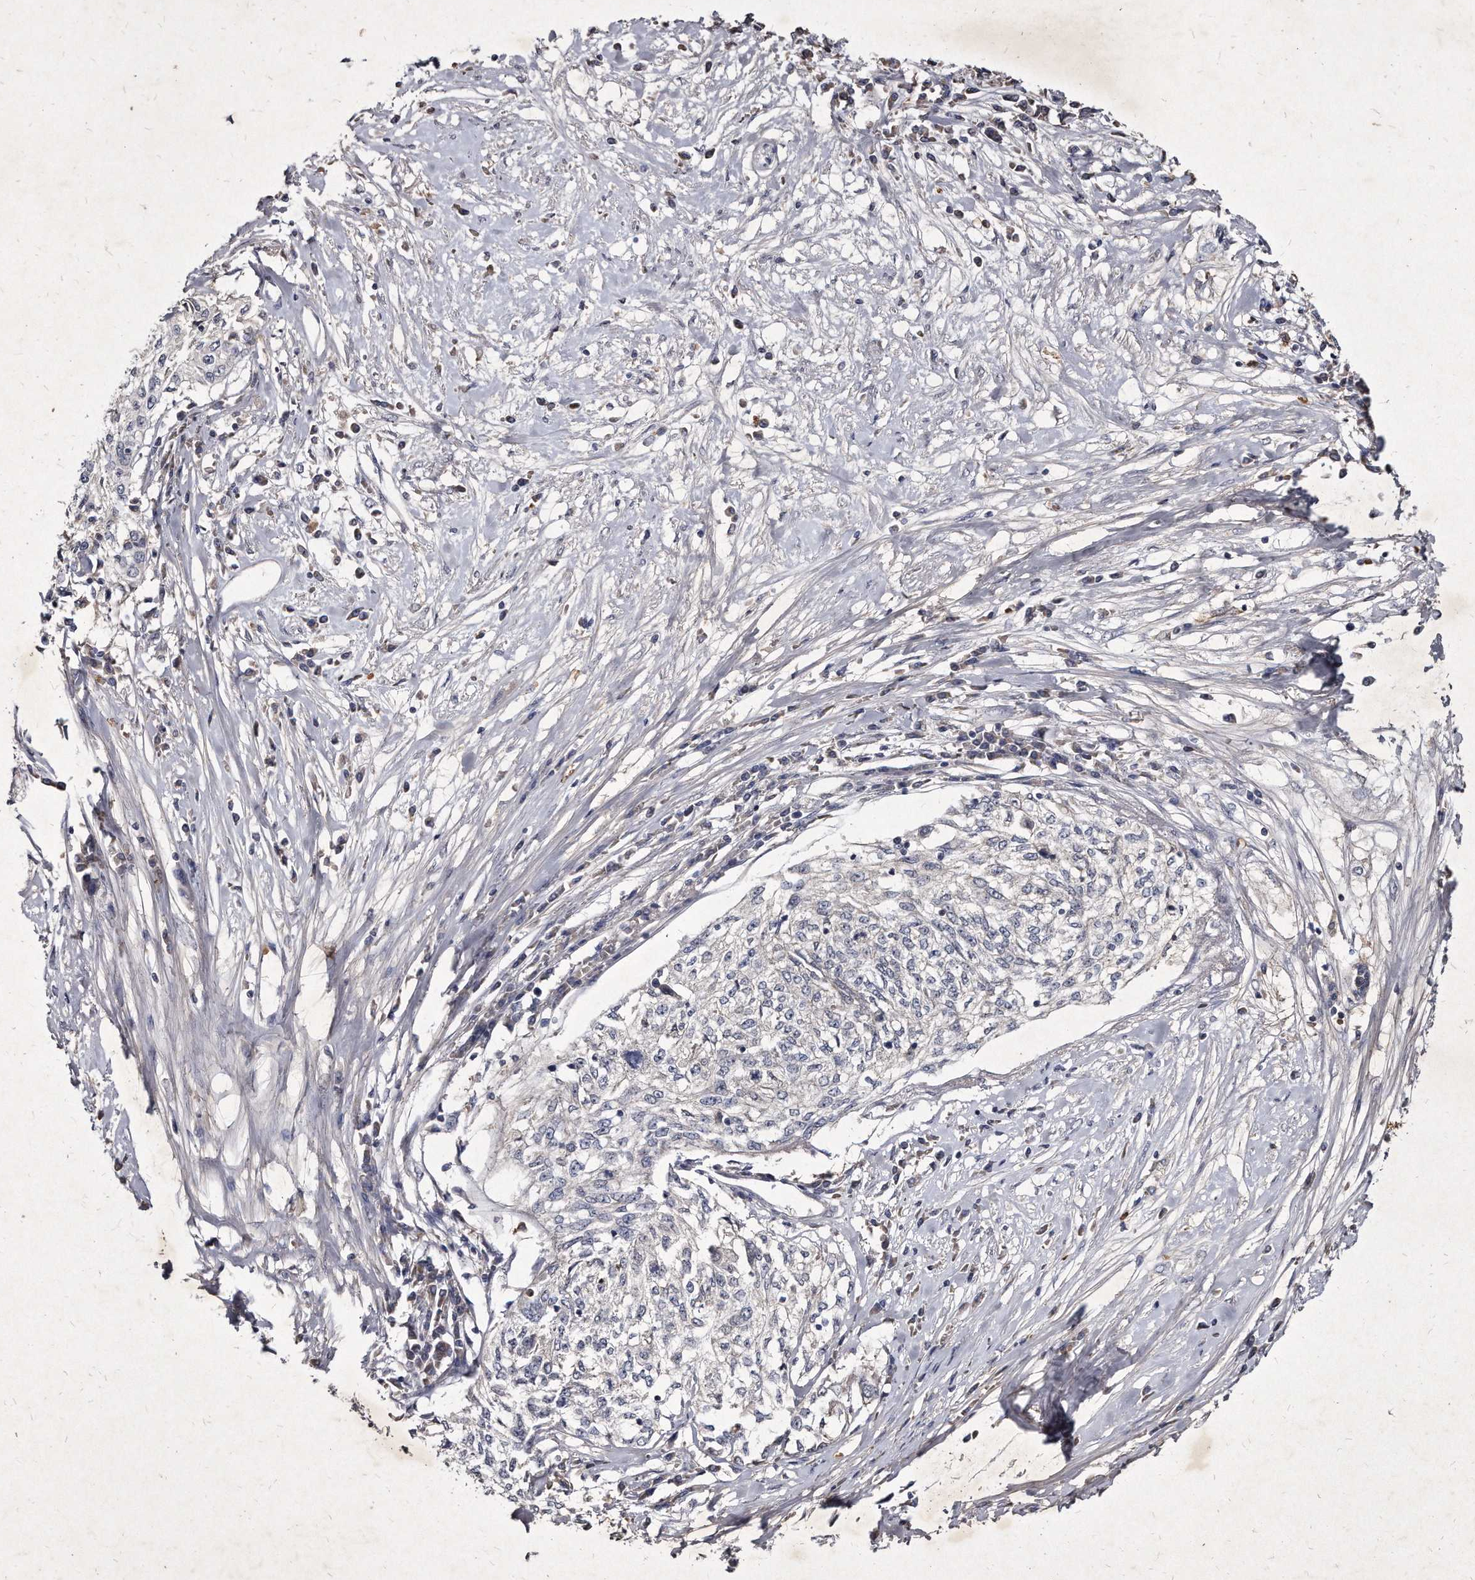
{"staining": {"intensity": "negative", "quantity": "none", "location": "none"}, "tissue": "cervical cancer", "cell_type": "Tumor cells", "image_type": "cancer", "snomed": [{"axis": "morphology", "description": "Squamous cell carcinoma, NOS"}, {"axis": "topography", "description": "Cervix"}], "caption": "IHC photomicrograph of human cervical squamous cell carcinoma stained for a protein (brown), which shows no positivity in tumor cells.", "gene": "KLHDC3", "patient": {"sex": "female", "age": 57}}